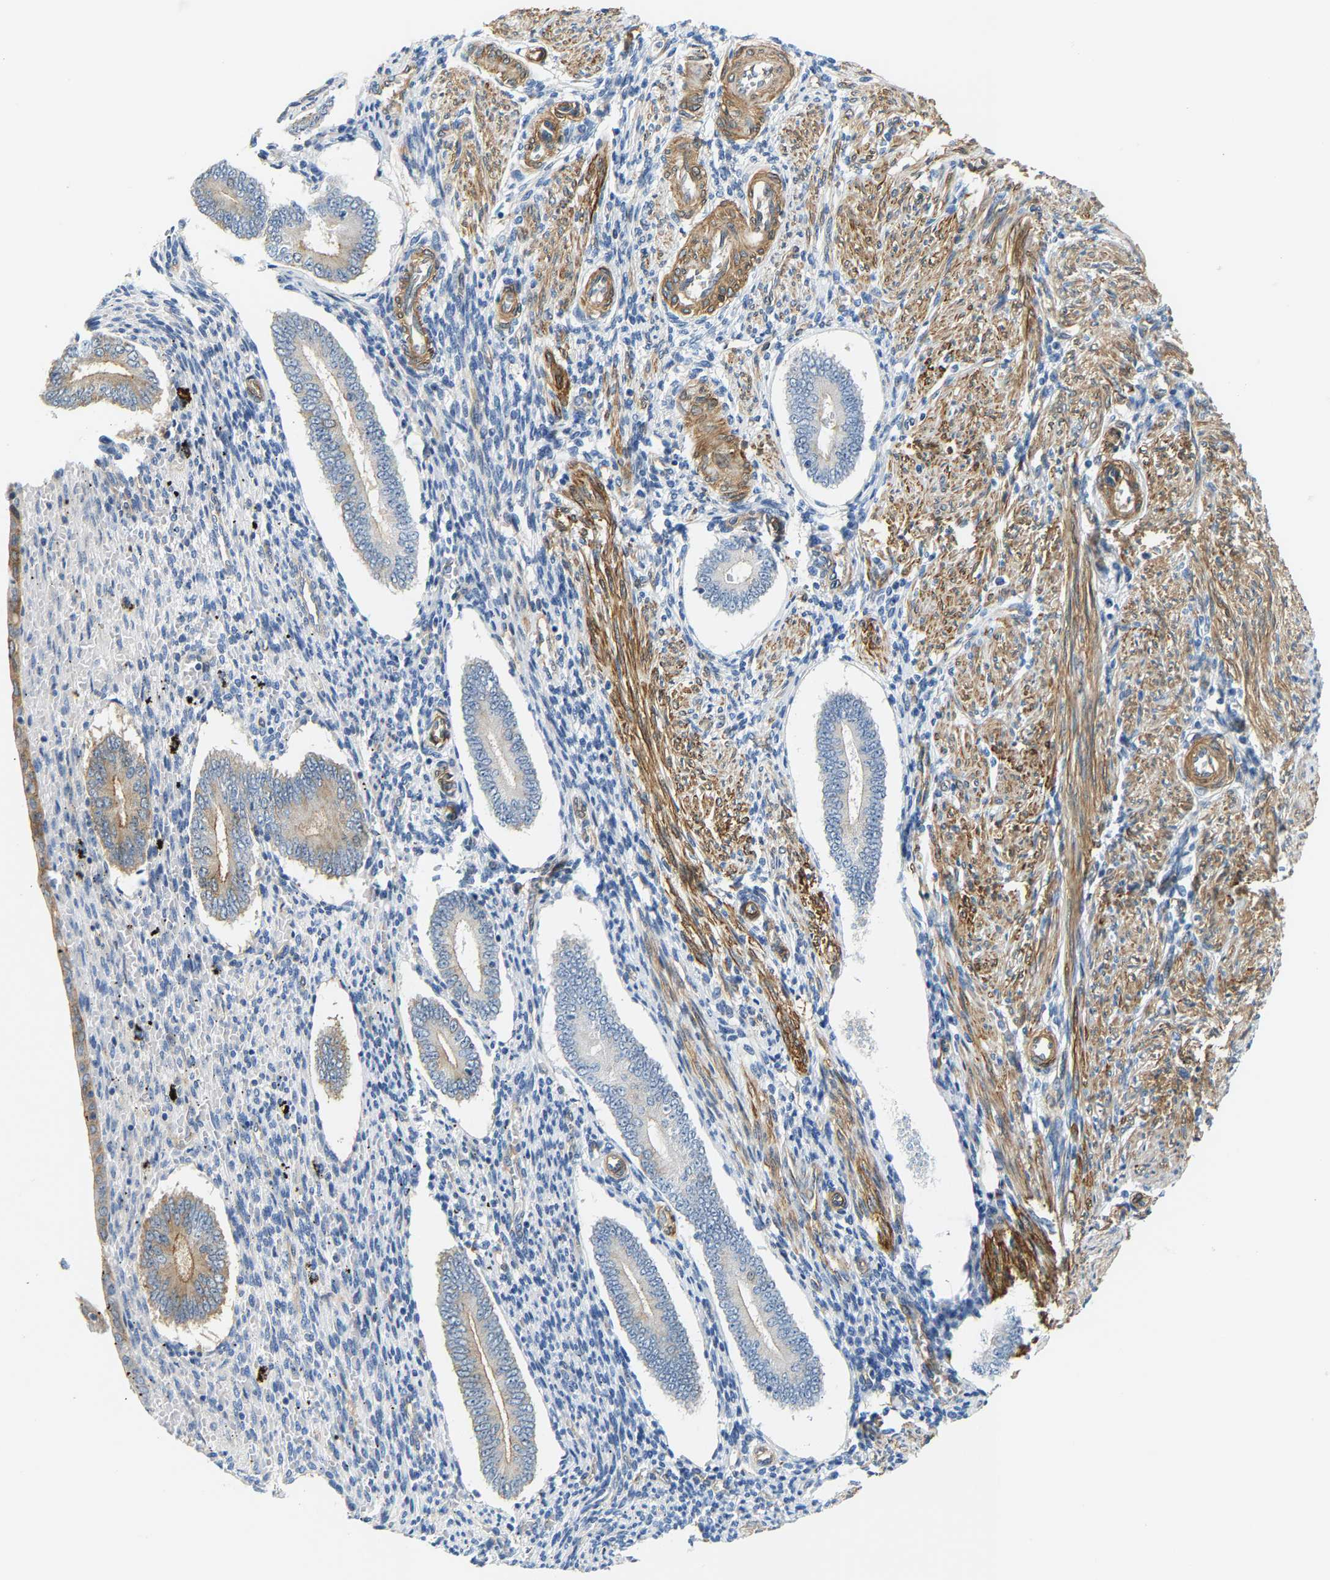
{"staining": {"intensity": "weak", "quantity": "<25%", "location": "cytoplasmic/membranous"}, "tissue": "endometrium", "cell_type": "Cells in endometrial stroma", "image_type": "normal", "snomed": [{"axis": "morphology", "description": "Normal tissue, NOS"}, {"axis": "topography", "description": "Endometrium"}], "caption": "Human endometrium stained for a protein using immunohistochemistry (IHC) shows no positivity in cells in endometrial stroma.", "gene": "PAWR", "patient": {"sex": "female", "age": 42}}